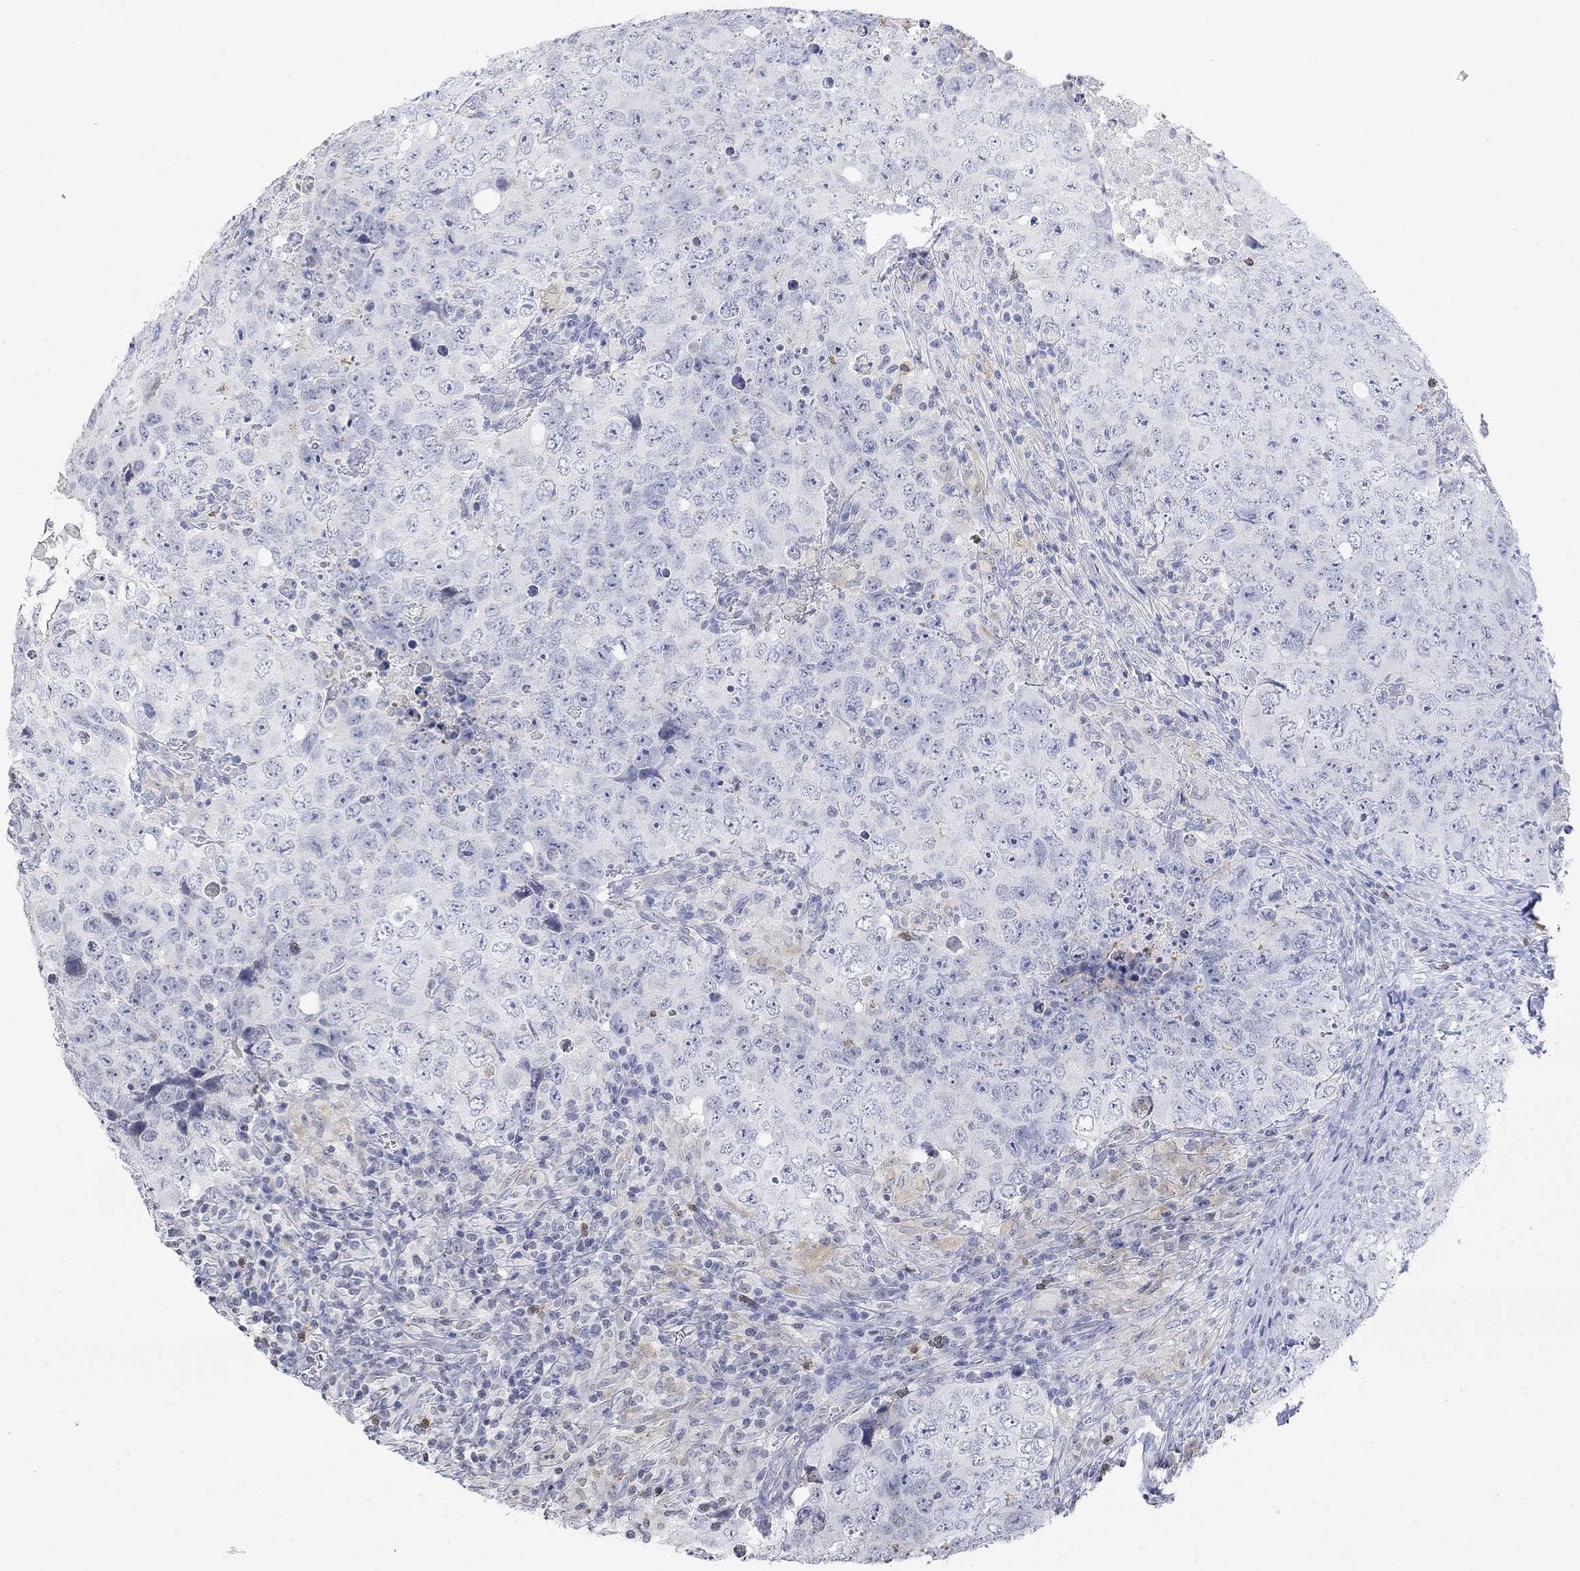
{"staining": {"intensity": "negative", "quantity": "none", "location": "none"}, "tissue": "testis cancer", "cell_type": "Tumor cells", "image_type": "cancer", "snomed": [{"axis": "morphology", "description": "Seminoma, NOS"}, {"axis": "topography", "description": "Testis"}], "caption": "Tumor cells are negative for brown protein staining in testis seminoma.", "gene": "TMEM255A", "patient": {"sex": "male", "age": 34}}